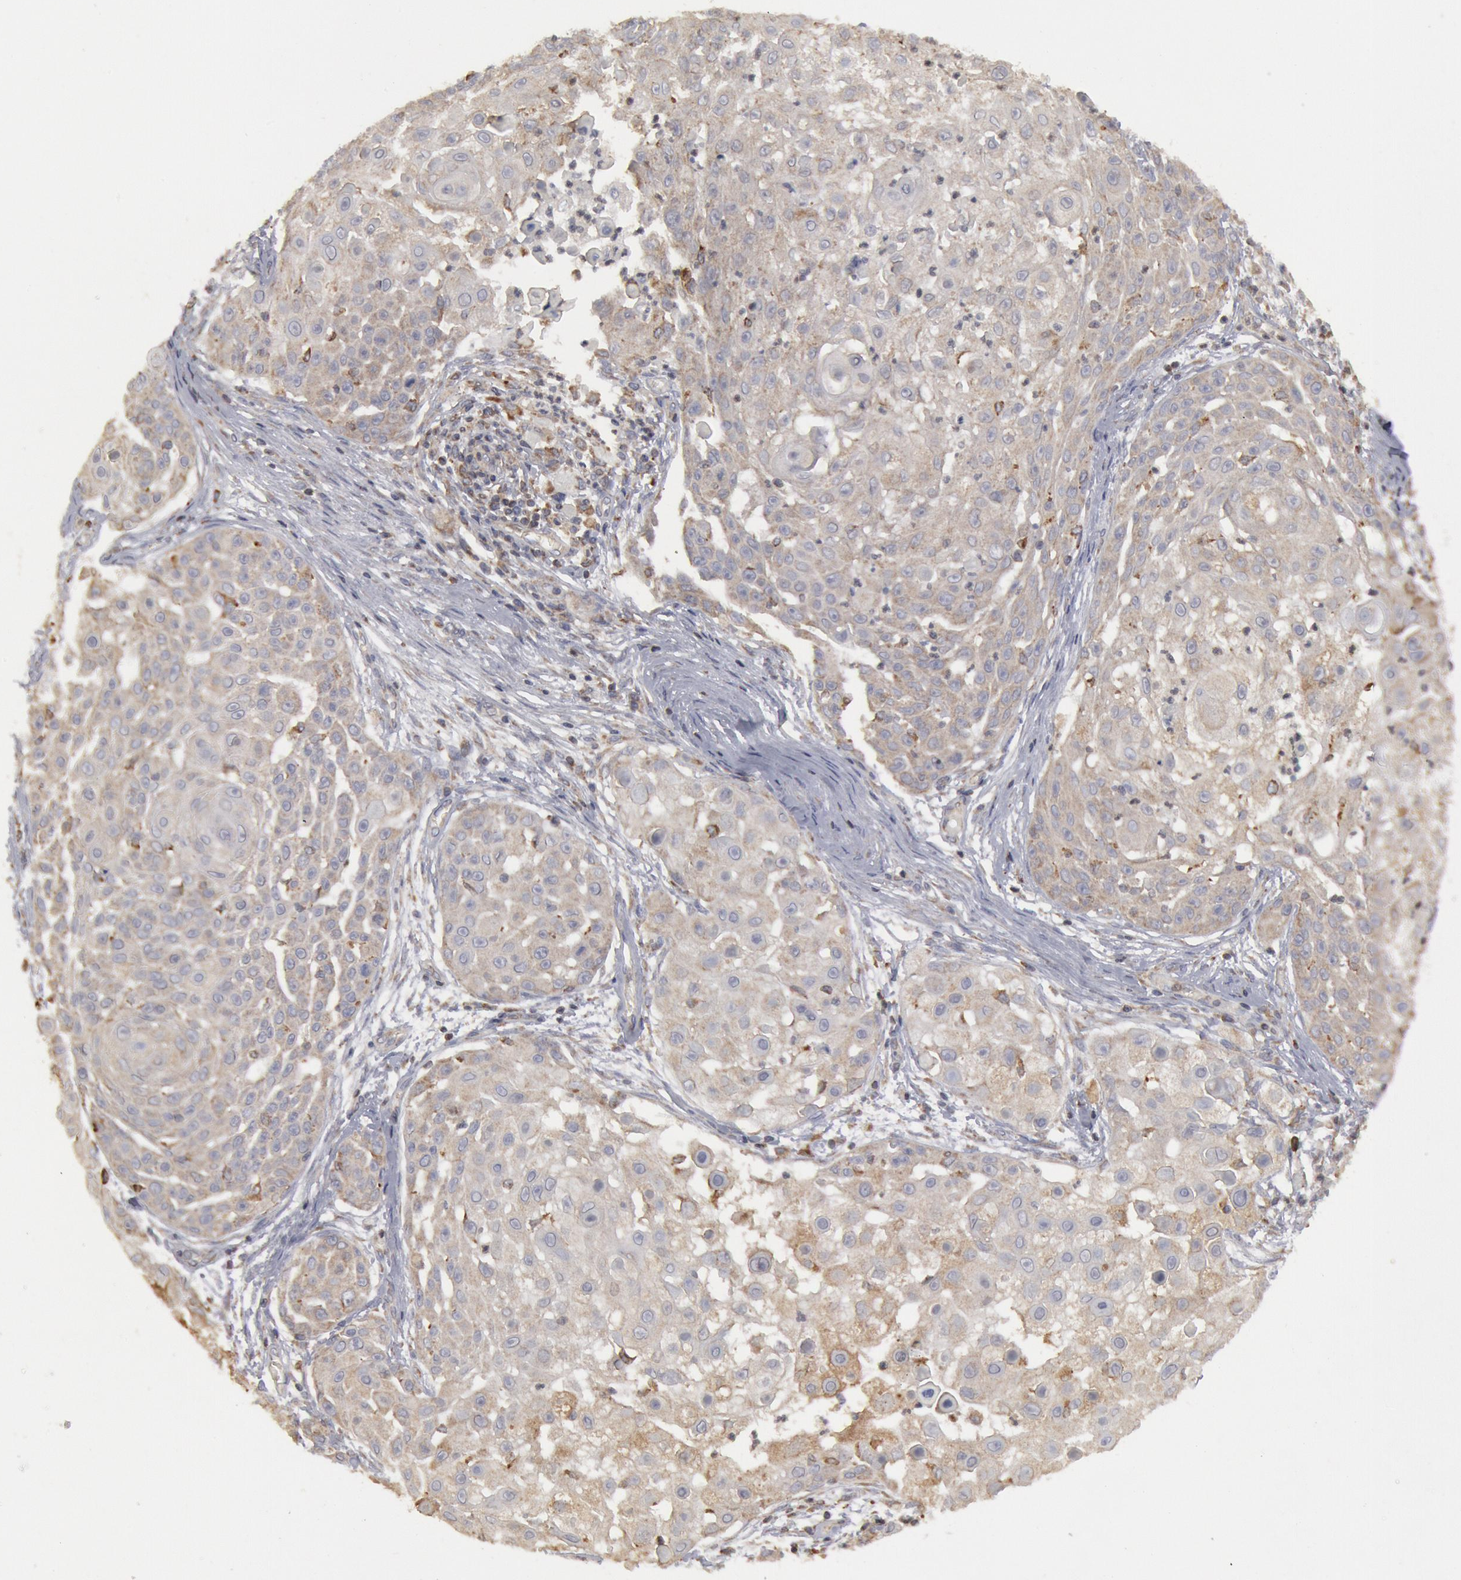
{"staining": {"intensity": "weak", "quantity": ">75%", "location": "cytoplasmic/membranous"}, "tissue": "skin cancer", "cell_type": "Tumor cells", "image_type": "cancer", "snomed": [{"axis": "morphology", "description": "Squamous cell carcinoma, NOS"}, {"axis": "topography", "description": "Skin"}], "caption": "Brown immunohistochemical staining in human skin cancer demonstrates weak cytoplasmic/membranous positivity in approximately >75% of tumor cells. (DAB (3,3'-diaminobenzidine) = brown stain, brightfield microscopy at high magnification).", "gene": "OSBPL8", "patient": {"sex": "female", "age": 57}}